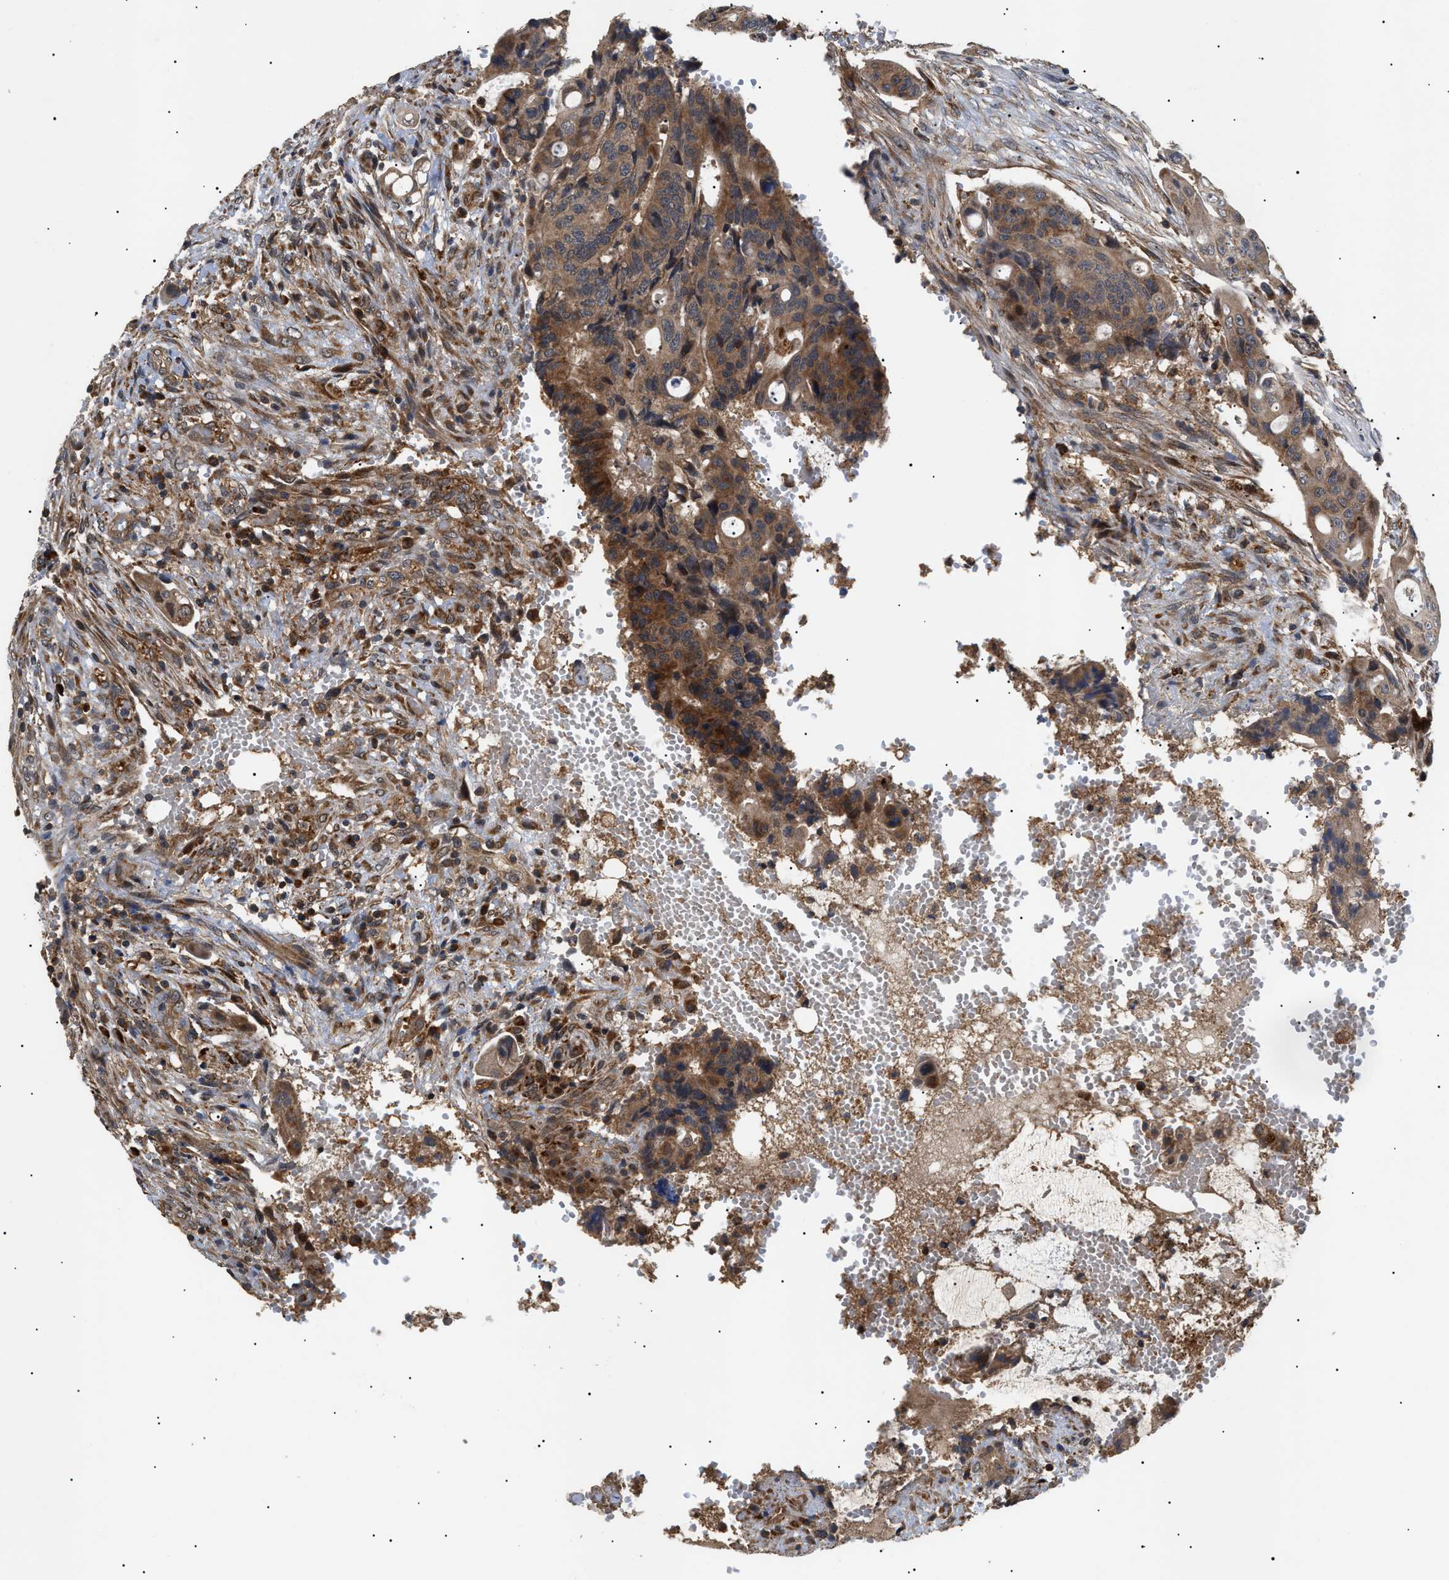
{"staining": {"intensity": "moderate", "quantity": ">75%", "location": "cytoplasmic/membranous"}, "tissue": "colorectal cancer", "cell_type": "Tumor cells", "image_type": "cancer", "snomed": [{"axis": "morphology", "description": "Adenocarcinoma, NOS"}, {"axis": "topography", "description": "Colon"}], "caption": "The immunohistochemical stain shows moderate cytoplasmic/membranous positivity in tumor cells of adenocarcinoma (colorectal) tissue.", "gene": "ASTL", "patient": {"sex": "female", "age": 57}}